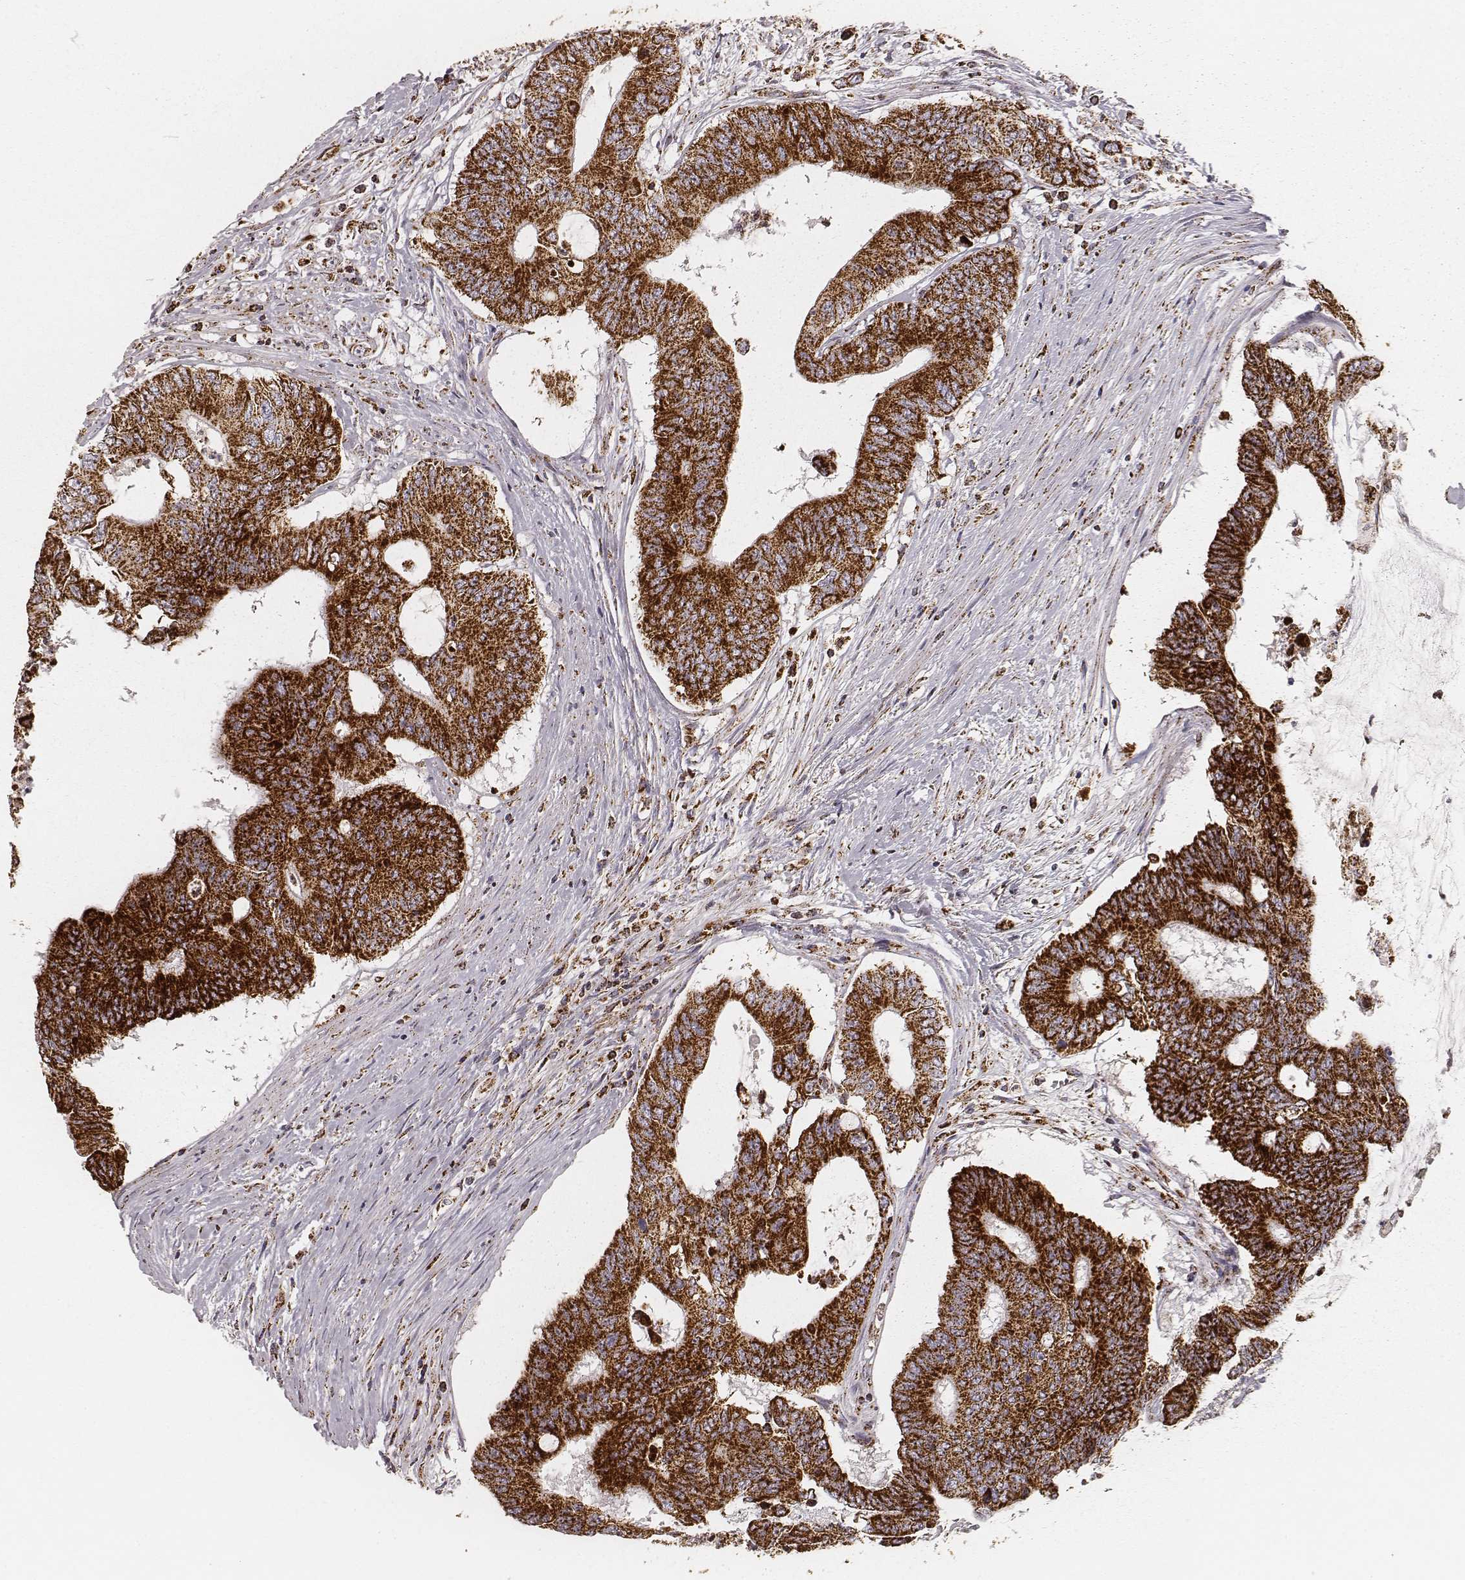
{"staining": {"intensity": "strong", "quantity": ">75%", "location": "cytoplasmic/membranous"}, "tissue": "colorectal cancer", "cell_type": "Tumor cells", "image_type": "cancer", "snomed": [{"axis": "morphology", "description": "Adenocarcinoma, NOS"}, {"axis": "topography", "description": "Rectum"}], "caption": "Tumor cells demonstrate high levels of strong cytoplasmic/membranous expression in approximately >75% of cells in adenocarcinoma (colorectal). The staining is performed using DAB brown chromogen to label protein expression. The nuclei are counter-stained blue using hematoxylin.", "gene": "CS", "patient": {"sex": "male", "age": 59}}